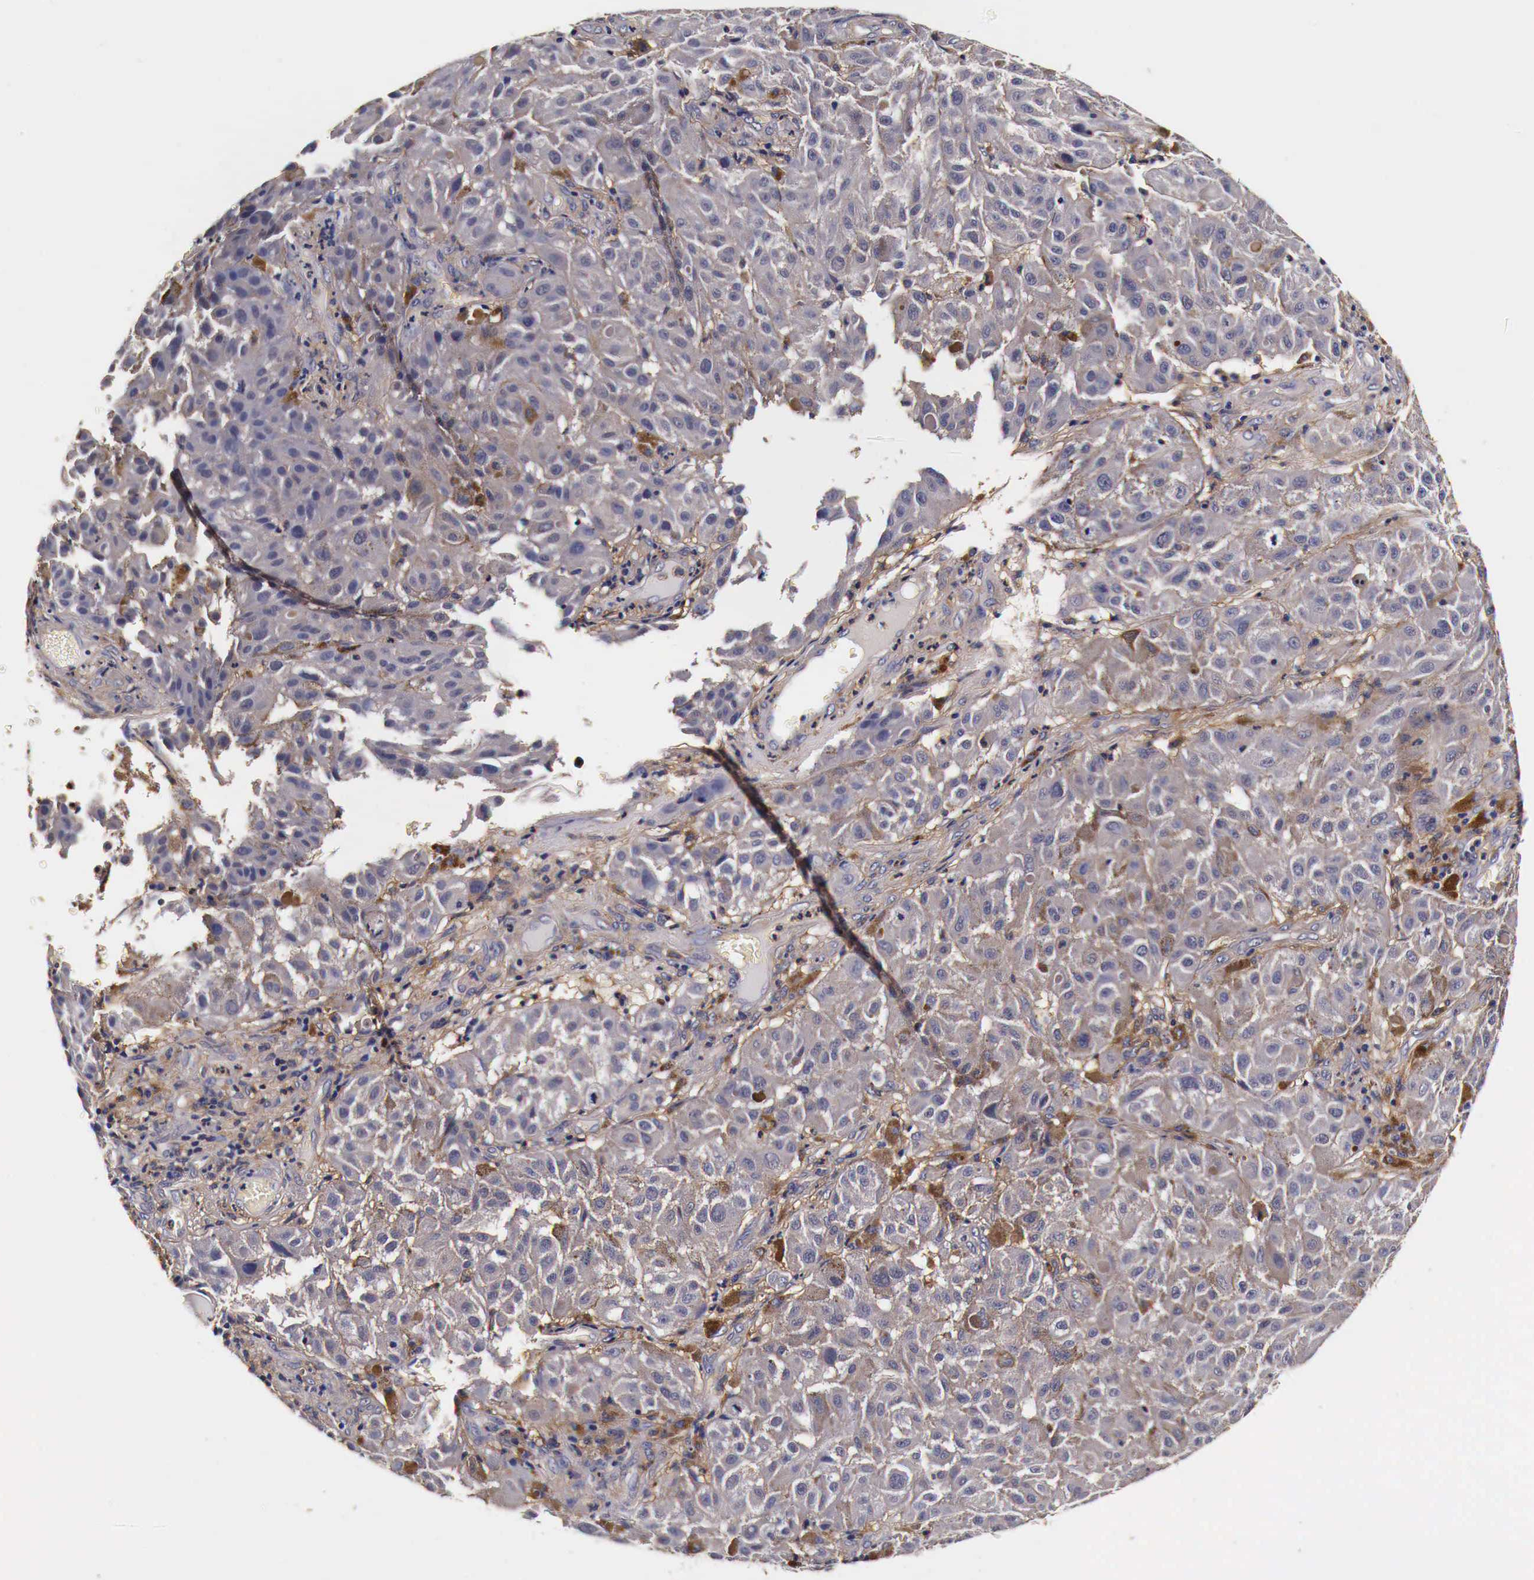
{"staining": {"intensity": "weak", "quantity": "<25%", "location": "cytoplasmic/membranous"}, "tissue": "melanoma", "cell_type": "Tumor cells", "image_type": "cancer", "snomed": [{"axis": "morphology", "description": "Malignant melanoma, NOS"}, {"axis": "topography", "description": "Skin"}], "caption": "Histopathology image shows no protein expression in tumor cells of malignant melanoma tissue.", "gene": "RP2", "patient": {"sex": "female", "age": 64}}